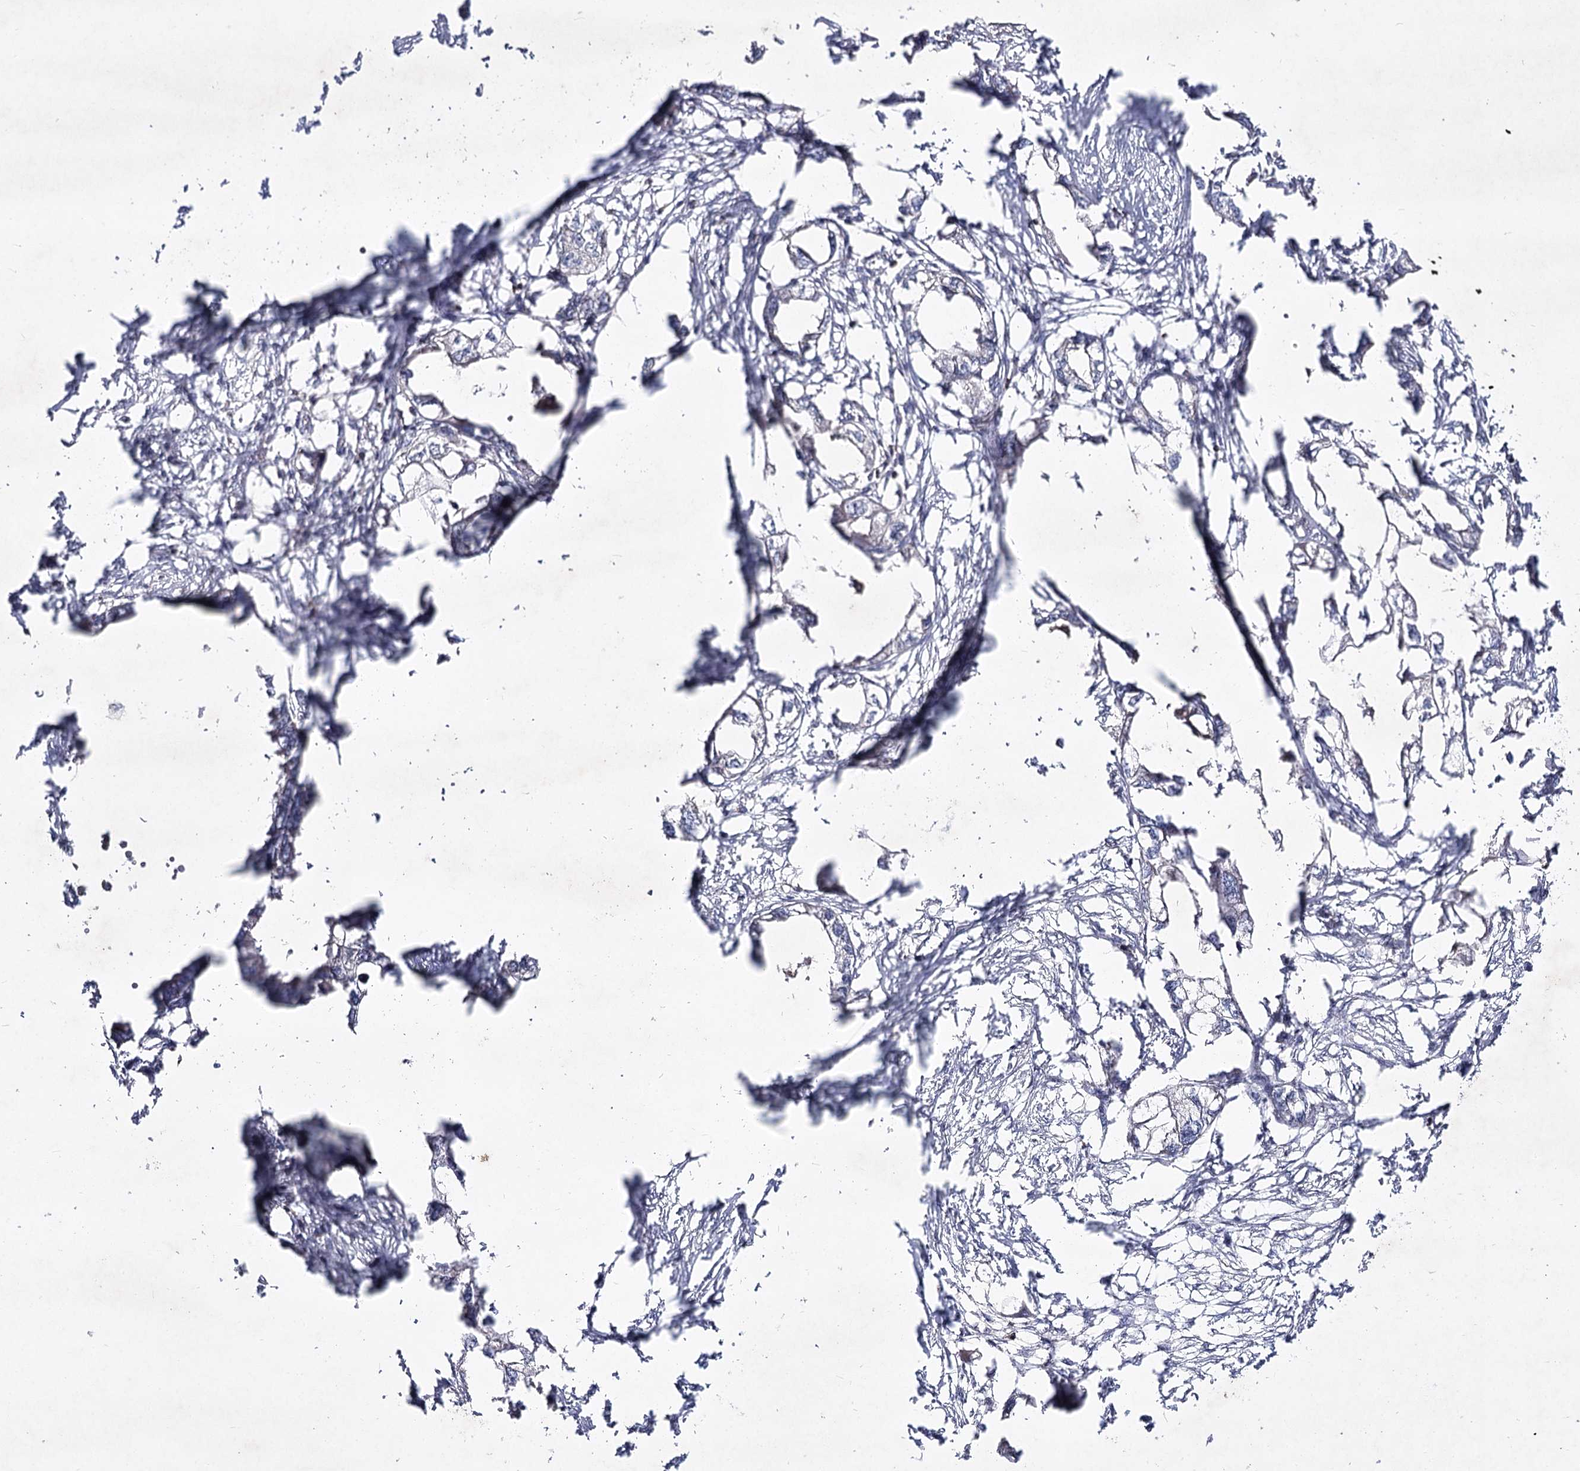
{"staining": {"intensity": "negative", "quantity": "none", "location": "none"}, "tissue": "endometrial cancer", "cell_type": "Tumor cells", "image_type": "cancer", "snomed": [{"axis": "morphology", "description": "Adenocarcinoma, NOS"}, {"axis": "morphology", "description": "Adenocarcinoma, metastatic, NOS"}, {"axis": "topography", "description": "Adipose tissue"}, {"axis": "topography", "description": "Endometrium"}], "caption": "DAB (3,3'-diaminobenzidine) immunohistochemical staining of endometrial adenocarcinoma shows no significant positivity in tumor cells.", "gene": "CIB2", "patient": {"sex": "female", "age": 67}}